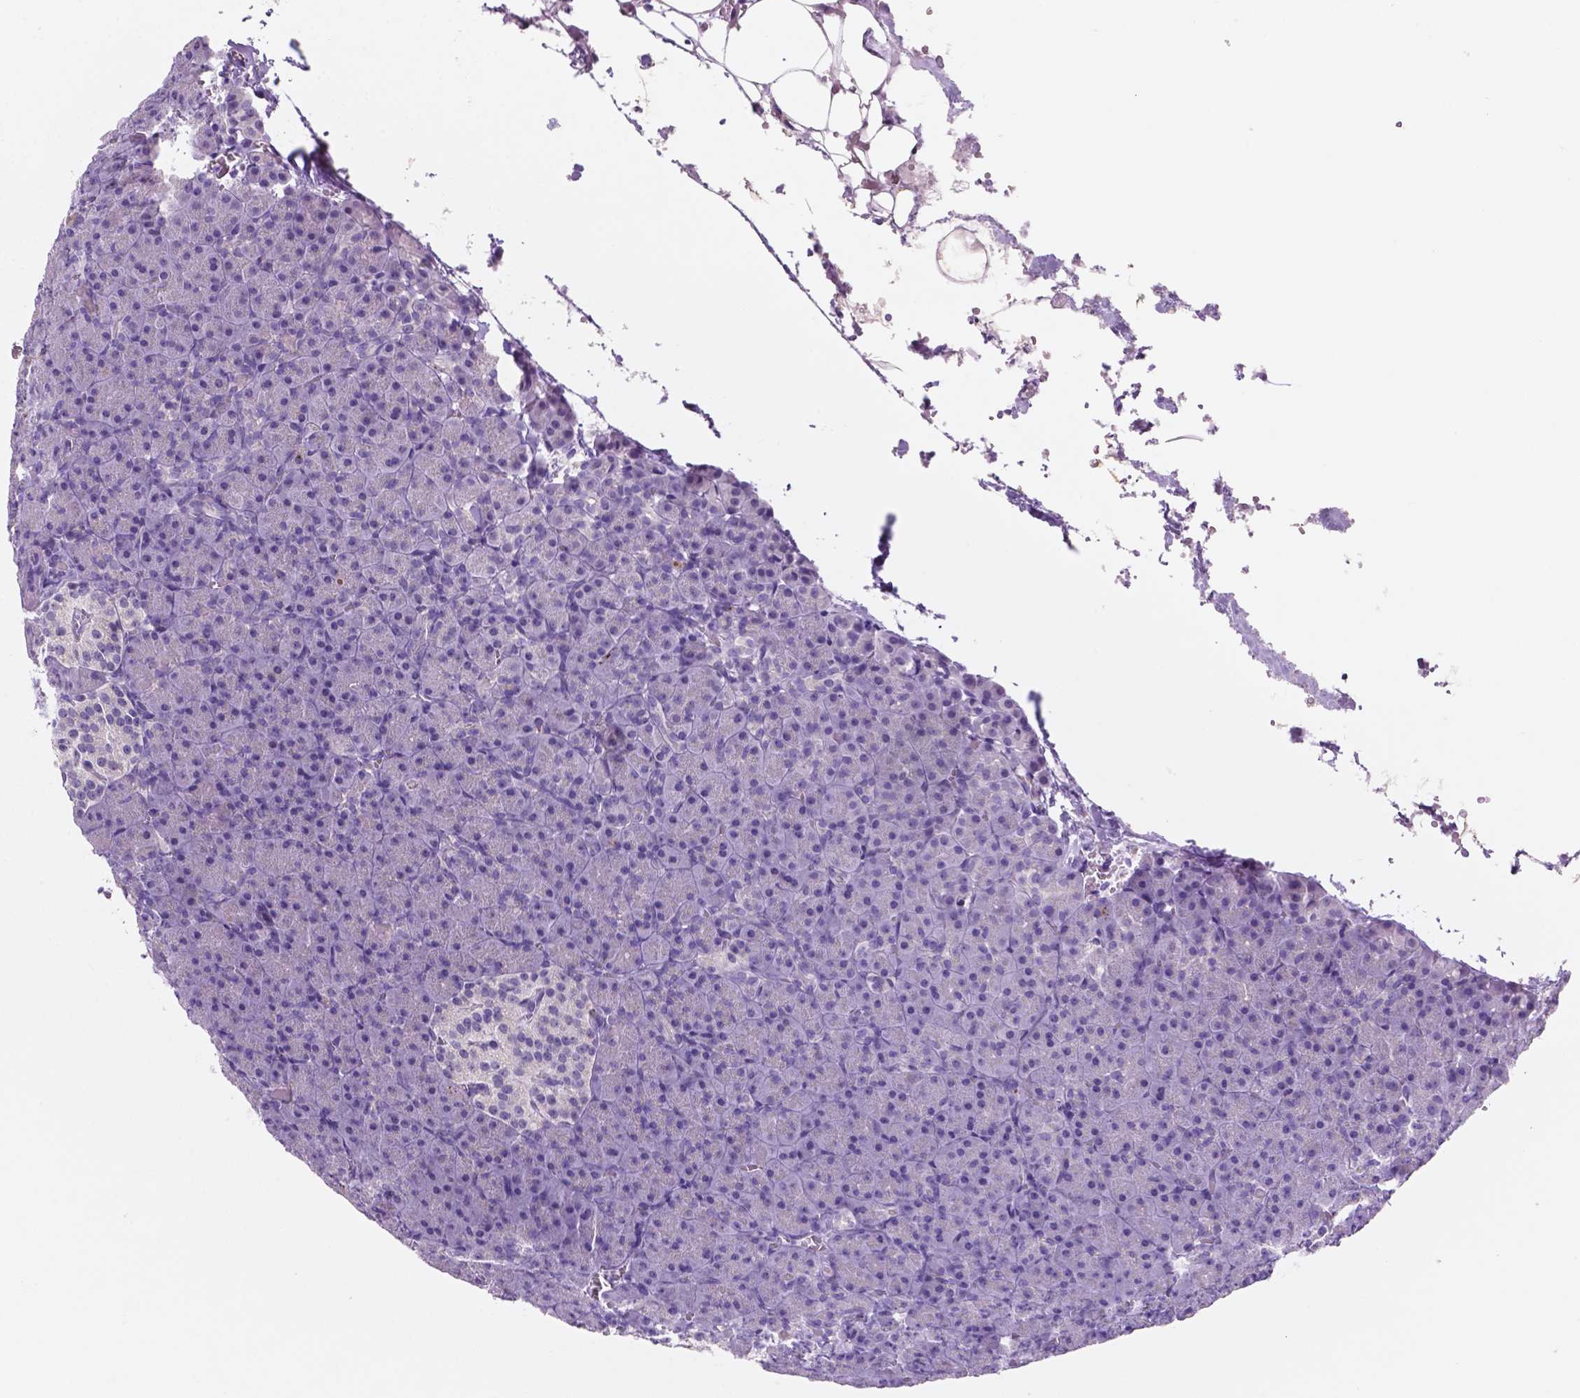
{"staining": {"intensity": "negative", "quantity": "none", "location": "none"}, "tissue": "pancreas", "cell_type": "Exocrine glandular cells", "image_type": "normal", "snomed": [{"axis": "morphology", "description": "Normal tissue, NOS"}, {"axis": "topography", "description": "Pancreas"}], "caption": "High magnification brightfield microscopy of normal pancreas stained with DAB (brown) and counterstained with hematoxylin (blue): exocrine glandular cells show no significant positivity.", "gene": "EBLN2", "patient": {"sex": "female", "age": 74}}